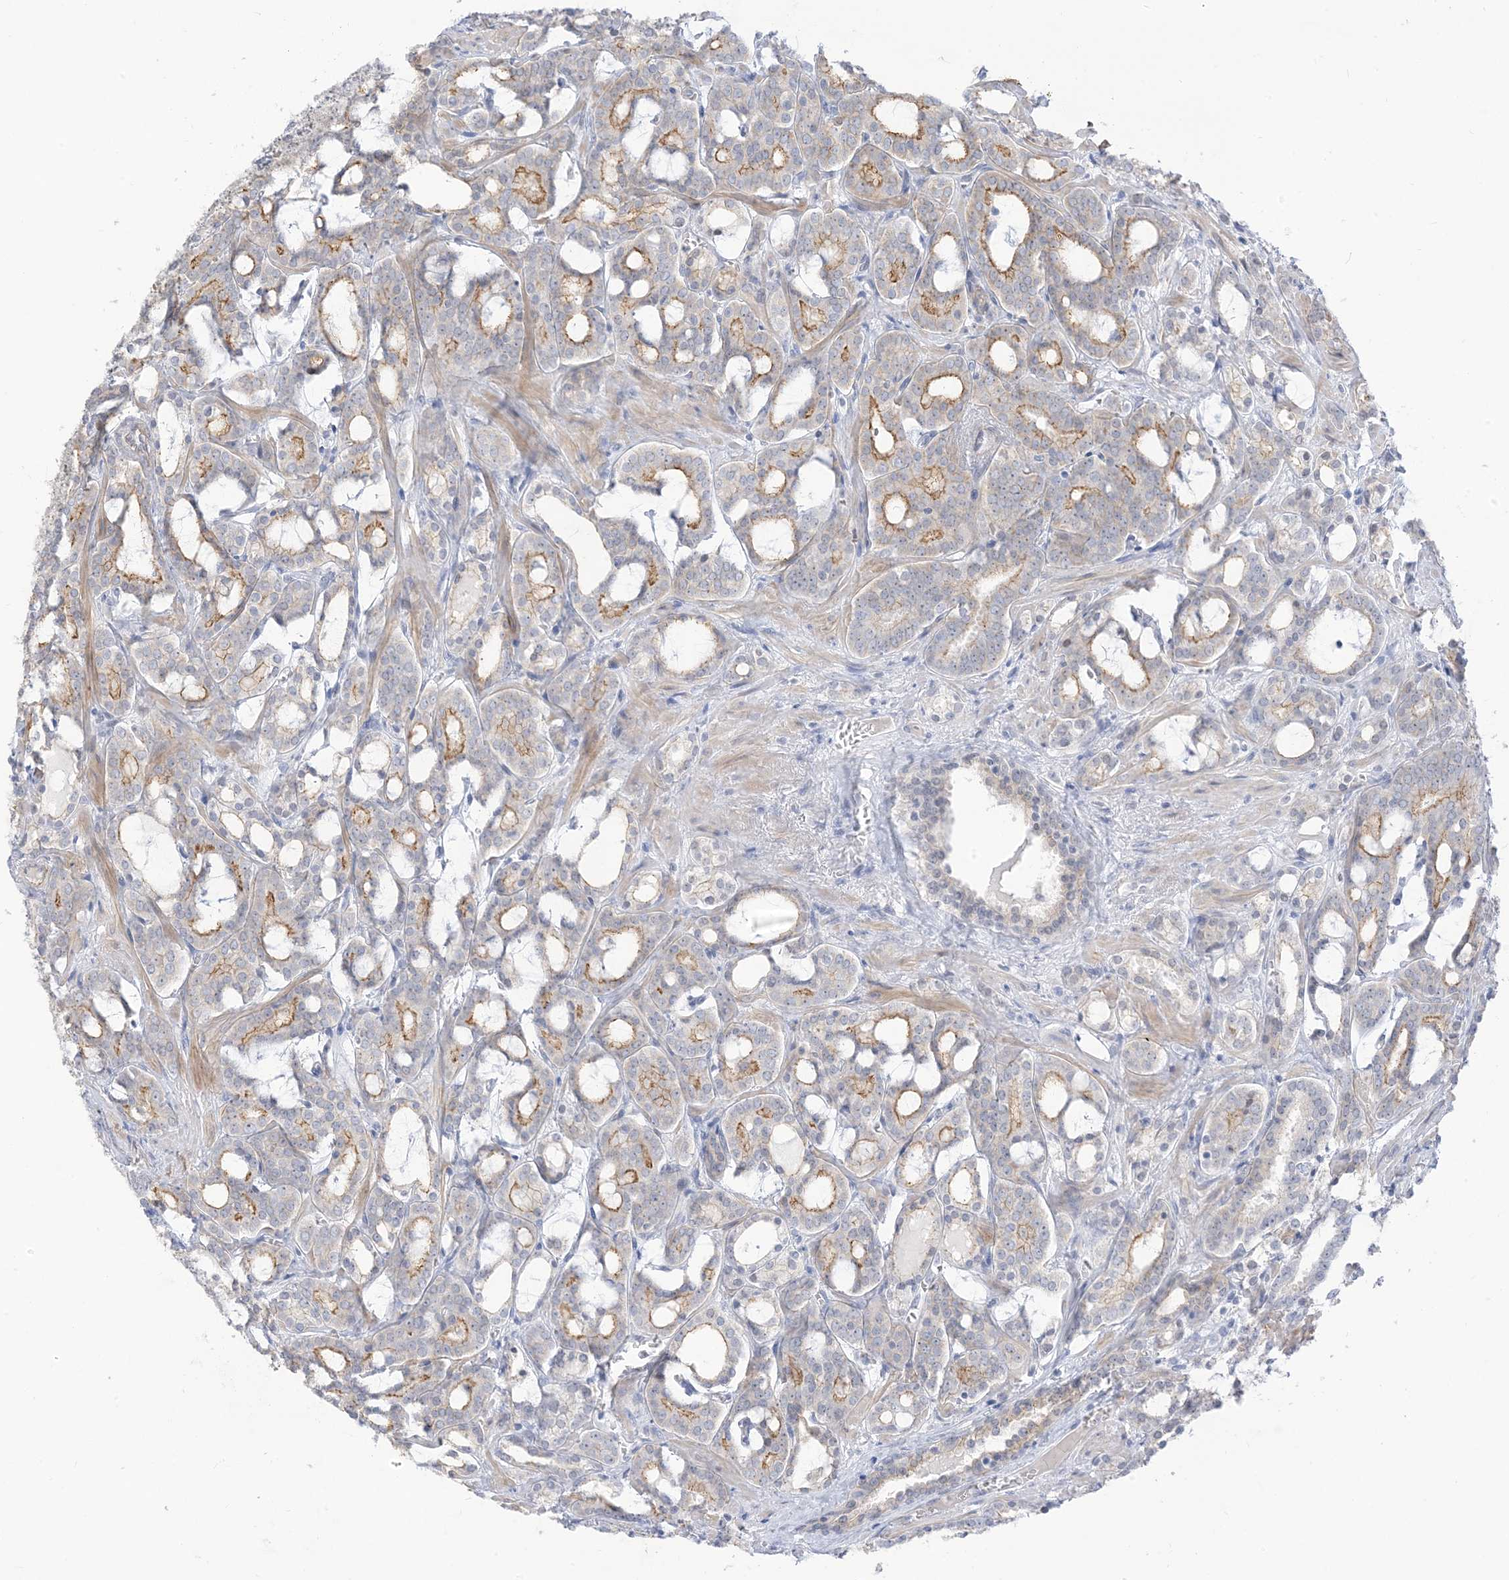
{"staining": {"intensity": "moderate", "quantity": "25%-75%", "location": "cytoplasmic/membranous"}, "tissue": "prostate cancer", "cell_type": "Tumor cells", "image_type": "cancer", "snomed": [{"axis": "morphology", "description": "Adenocarcinoma, High grade"}, {"axis": "topography", "description": "Prostate and seminal vesicle, NOS"}], "caption": "Protein expression analysis of high-grade adenocarcinoma (prostate) displays moderate cytoplasmic/membranous expression in about 25%-75% of tumor cells. (brown staining indicates protein expression, while blue staining denotes nuclei).", "gene": "IL36B", "patient": {"sex": "male", "age": 67}}